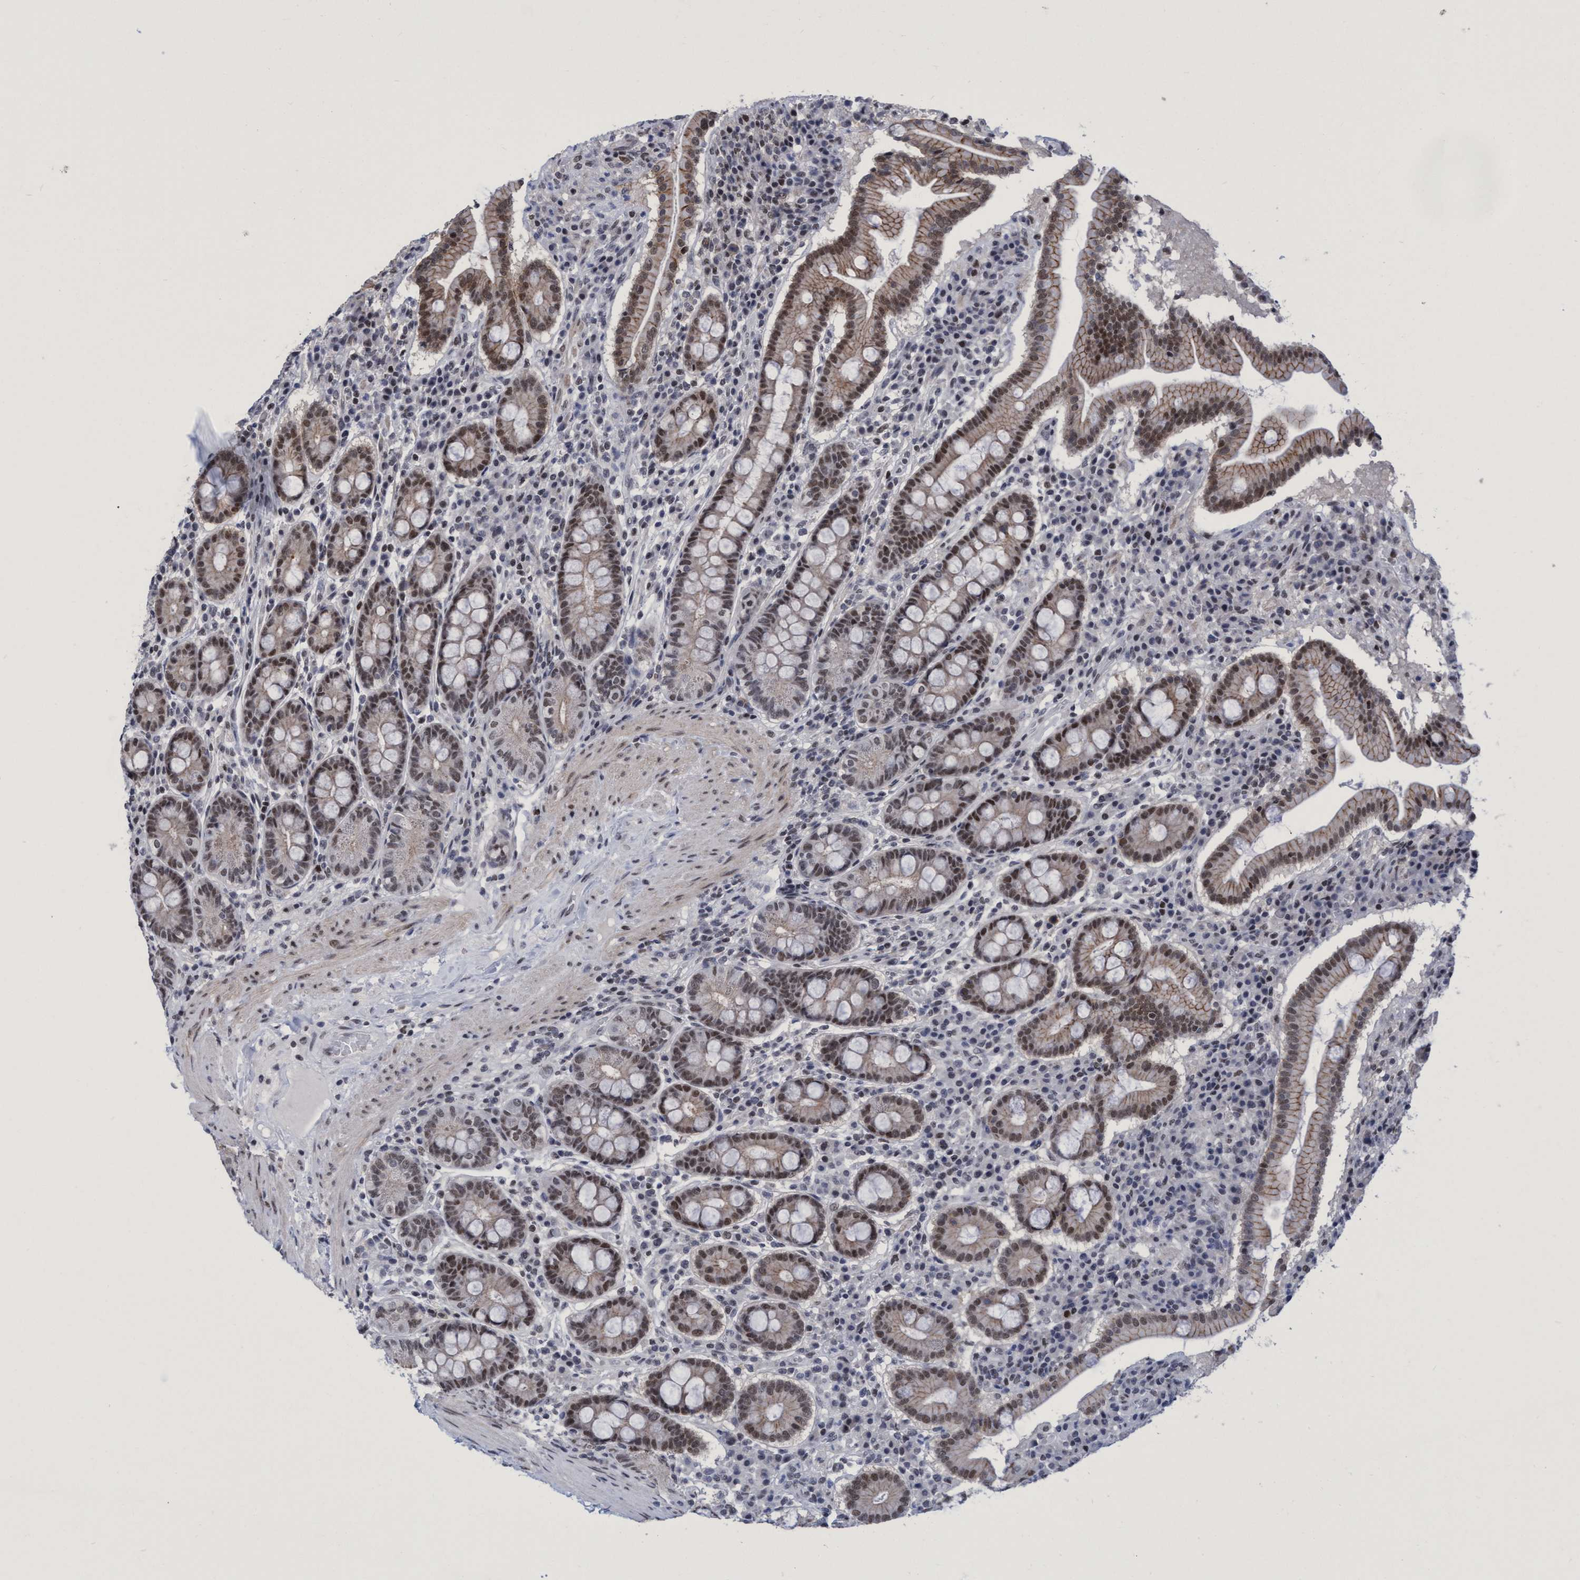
{"staining": {"intensity": "moderate", "quantity": ">75%", "location": "cytoplasmic/membranous,nuclear"}, "tissue": "duodenum", "cell_type": "Glandular cells", "image_type": "normal", "snomed": [{"axis": "morphology", "description": "Normal tissue, NOS"}, {"axis": "topography", "description": "Duodenum"}], "caption": "Protein staining of benign duodenum demonstrates moderate cytoplasmic/membranous,nuclear positivity in approximately >75% of glandular cells.", "gene": "C9orf78", "patient": {"sex": "male", "age": 50}}